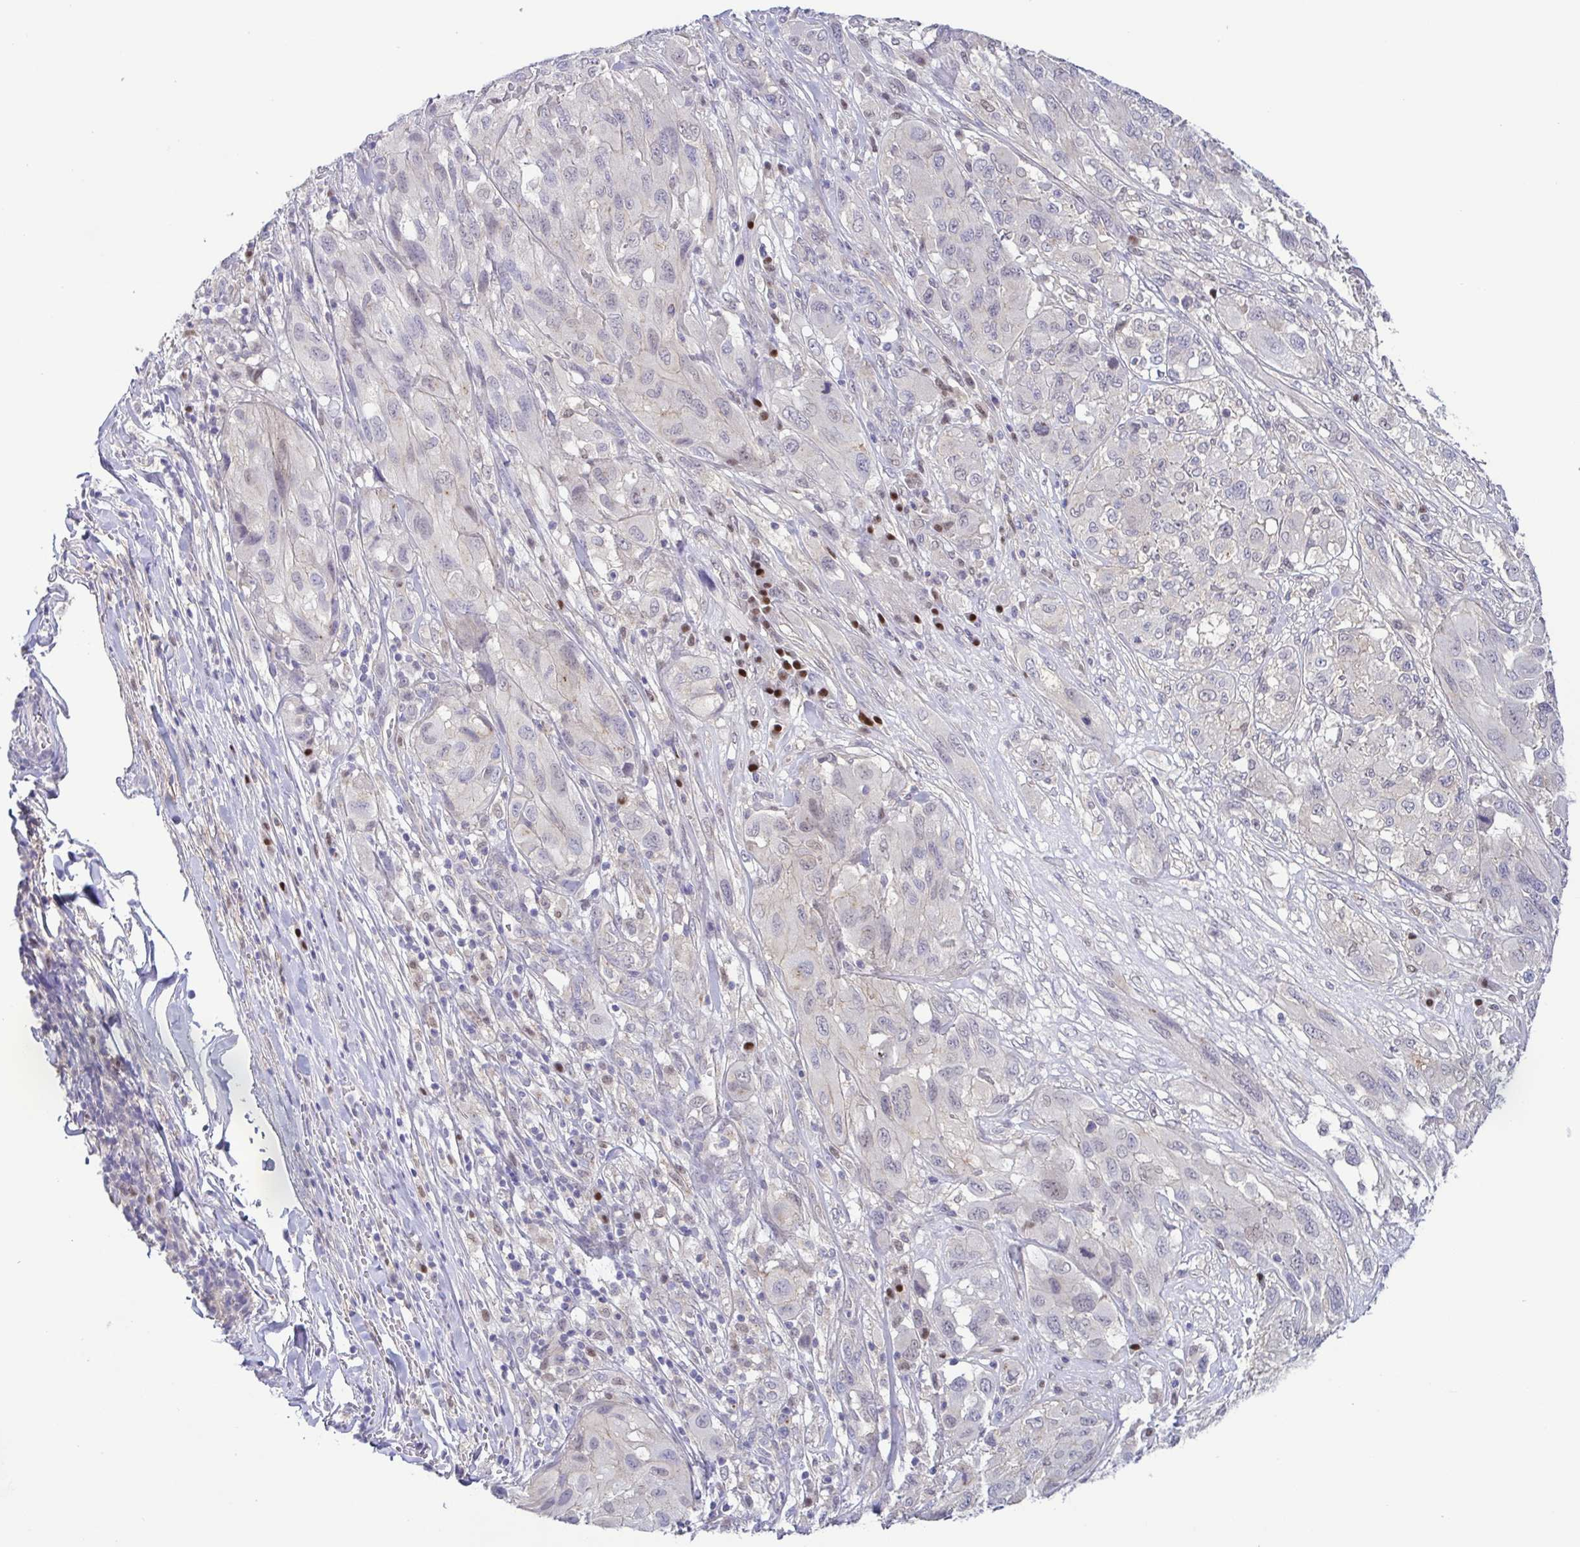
{"staining": {"intensity": "negative", "quantity": "none", "location": "none"}, "tissue": "melanoma", "cell_type": "Tumor cells", "image_type": "cancer", "snomed": [{"axis": "morphology", "description": "Malignant melanoma, NOS"}, {"axis": "topography", "description": "Skin"}], "caption": "This is an immunohistochemistry (IHC) micrograph of human malignant melanoma. There is no positivity in tumor cells.", "gene": "UBE2Q1", "patient": {"sex": "female", "age": 91}}